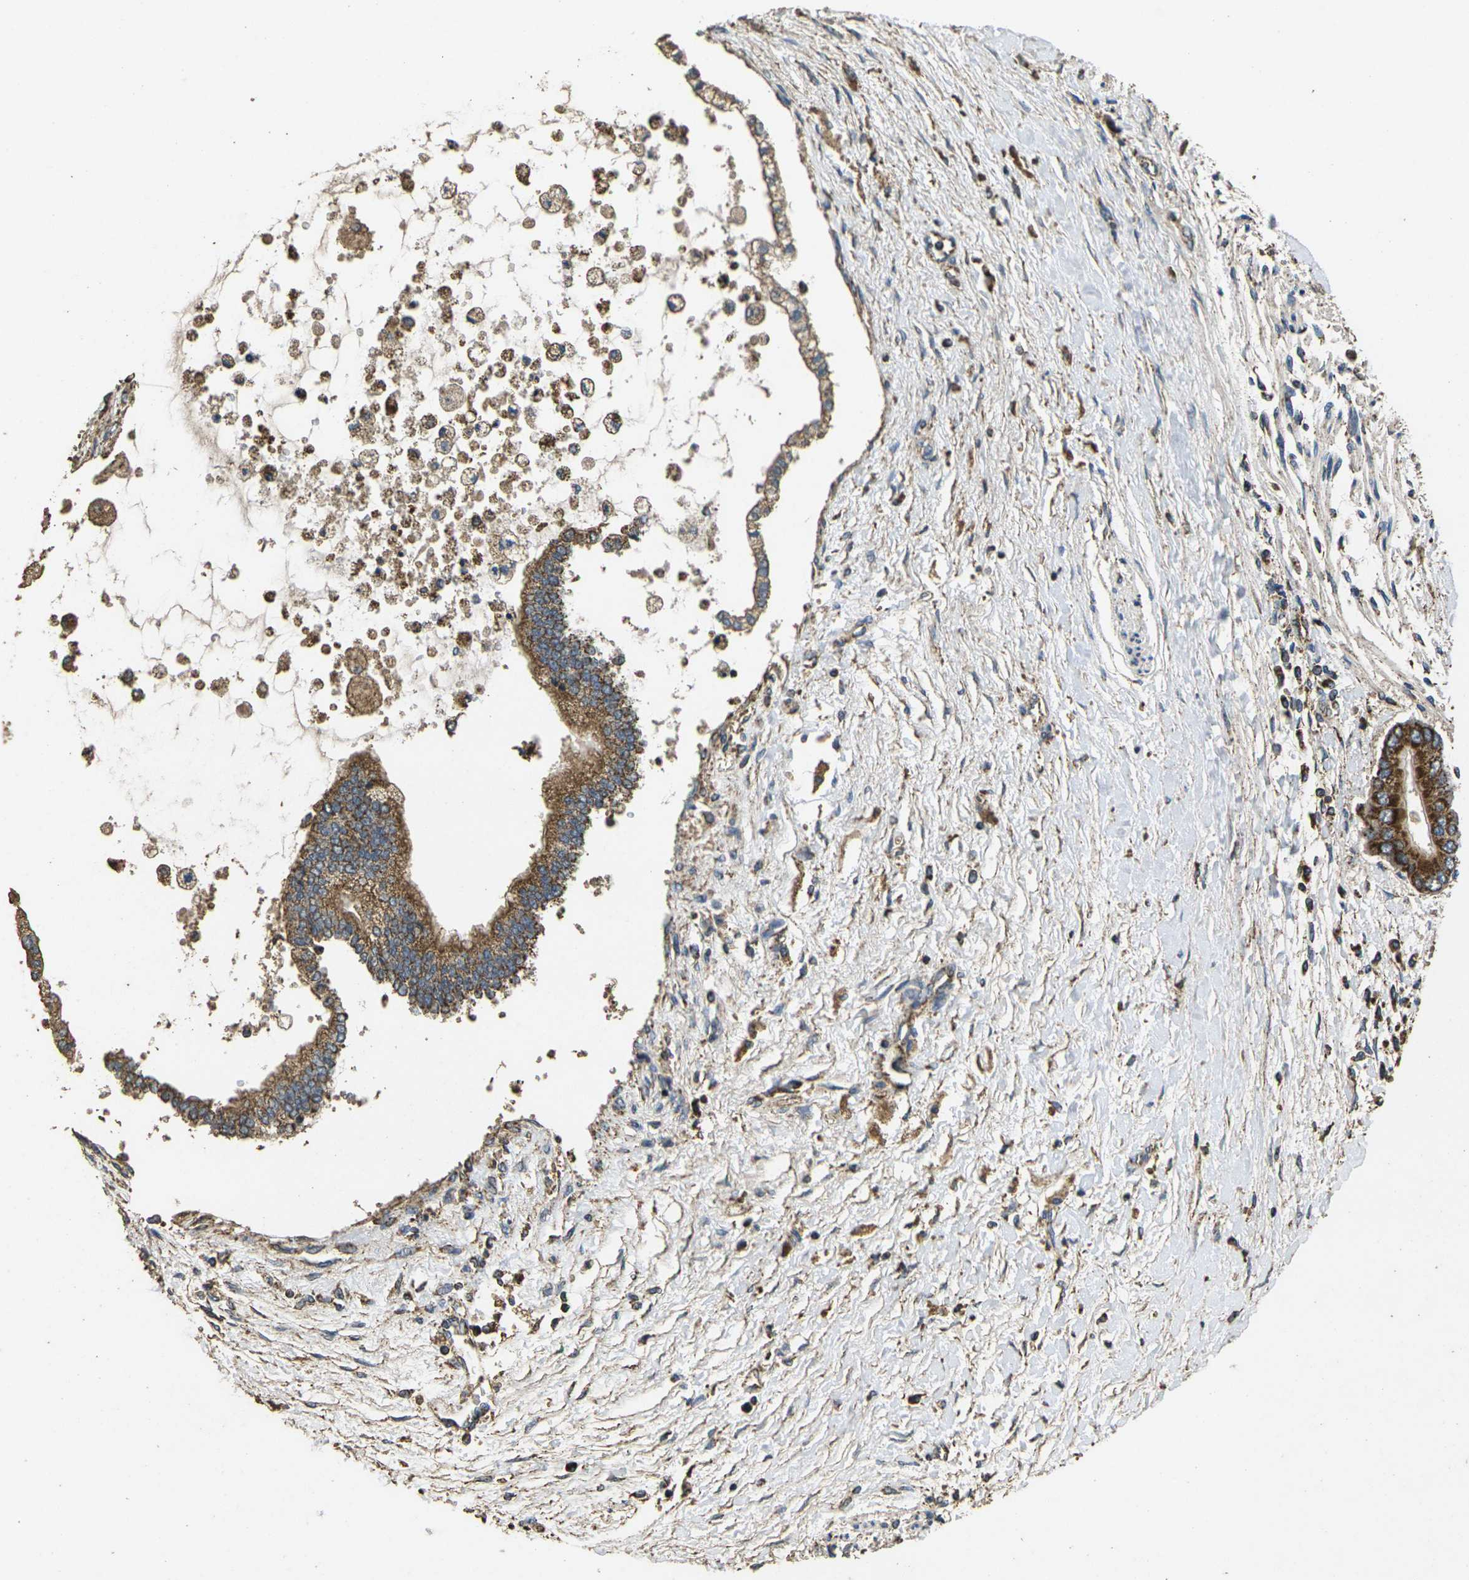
{"staining": {"intensity": "moderate", "quantity": ">75%", "location": "cytoplasmic/membranous"}, "tissue": "liver cancer", "cell_type": "Tumor cells", "image_type": "cancer", "snomed": [{"axis": "morphology", "description": "Cholangiocarcinoma"}, {"axis": "topography", "description": "Liver"}], "caption": "Human cholangiocarcinoma (liver) stained for a protein (brown) reveals moderate cytoplasmic/membranous positive expression in approximately >75% of tumor cells.", "gene": "MAPK11", "patient": {"sex": "male", "age": 50}}